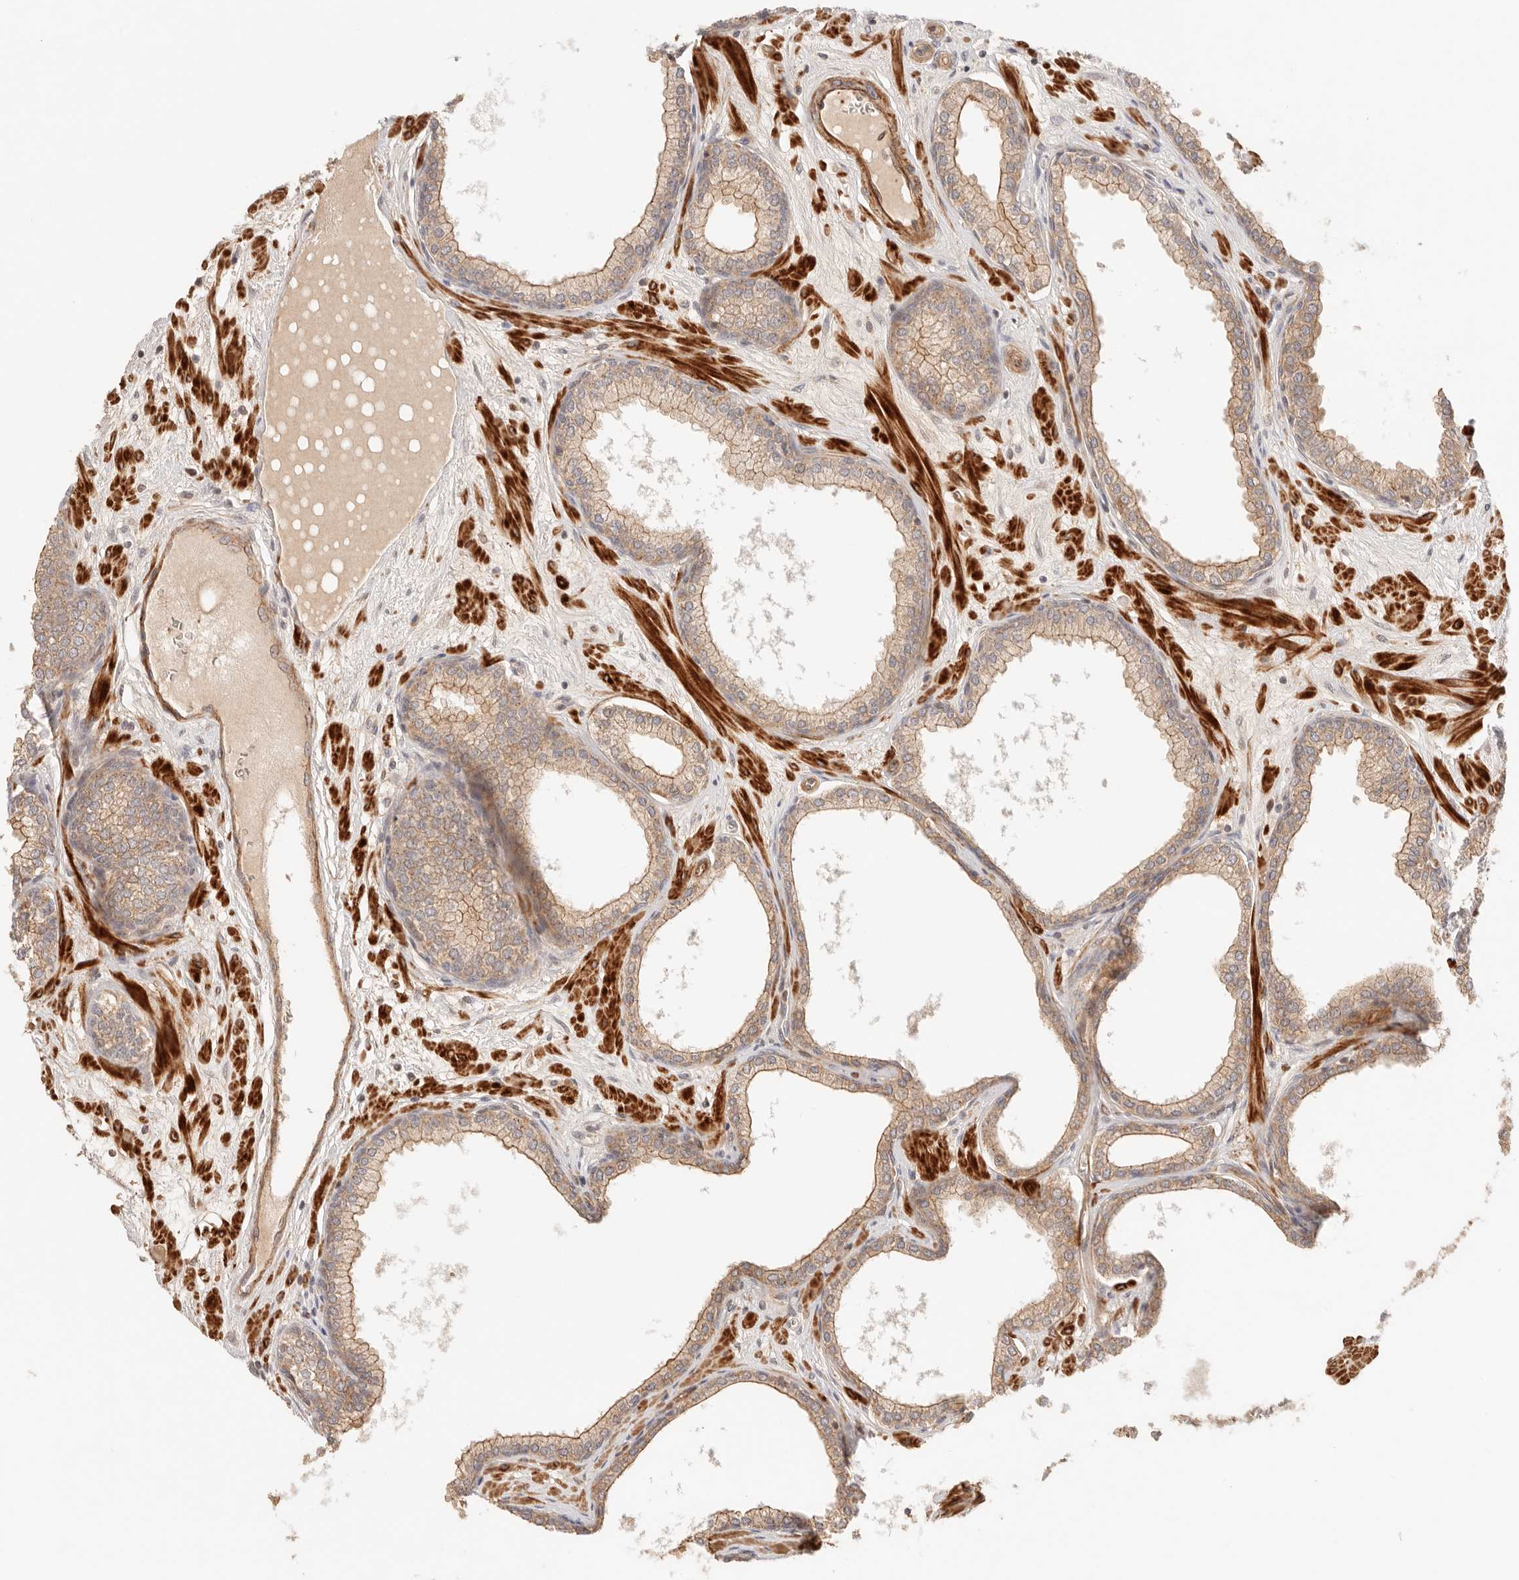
{"staining": {"intensity": "moderate", "quantity": ">75%", "location": "cytoplasmic/membranous"}, "tissue": "prostate", "cell_type": "Glandular cells", "image_type": "normal", "snomed": [{"axis": "morphology", "description": "Normal tissue, NOS"}, {"axis": "morphology", "description": "Urothelial carcinoma, Low grade"}, {"axis": "topography", "description": "Urinary bladder"}, {"axis": "topography", "description": "Prostate"}], "caption": "Immunohistochemistry (IHC) of normal prostate reveals medium levels of moderate cytoplasmic/membranous positivity in about >75% of glandular cells.", "gene": "IL1R2", "patient": {"sex": "male", "age": 60}}